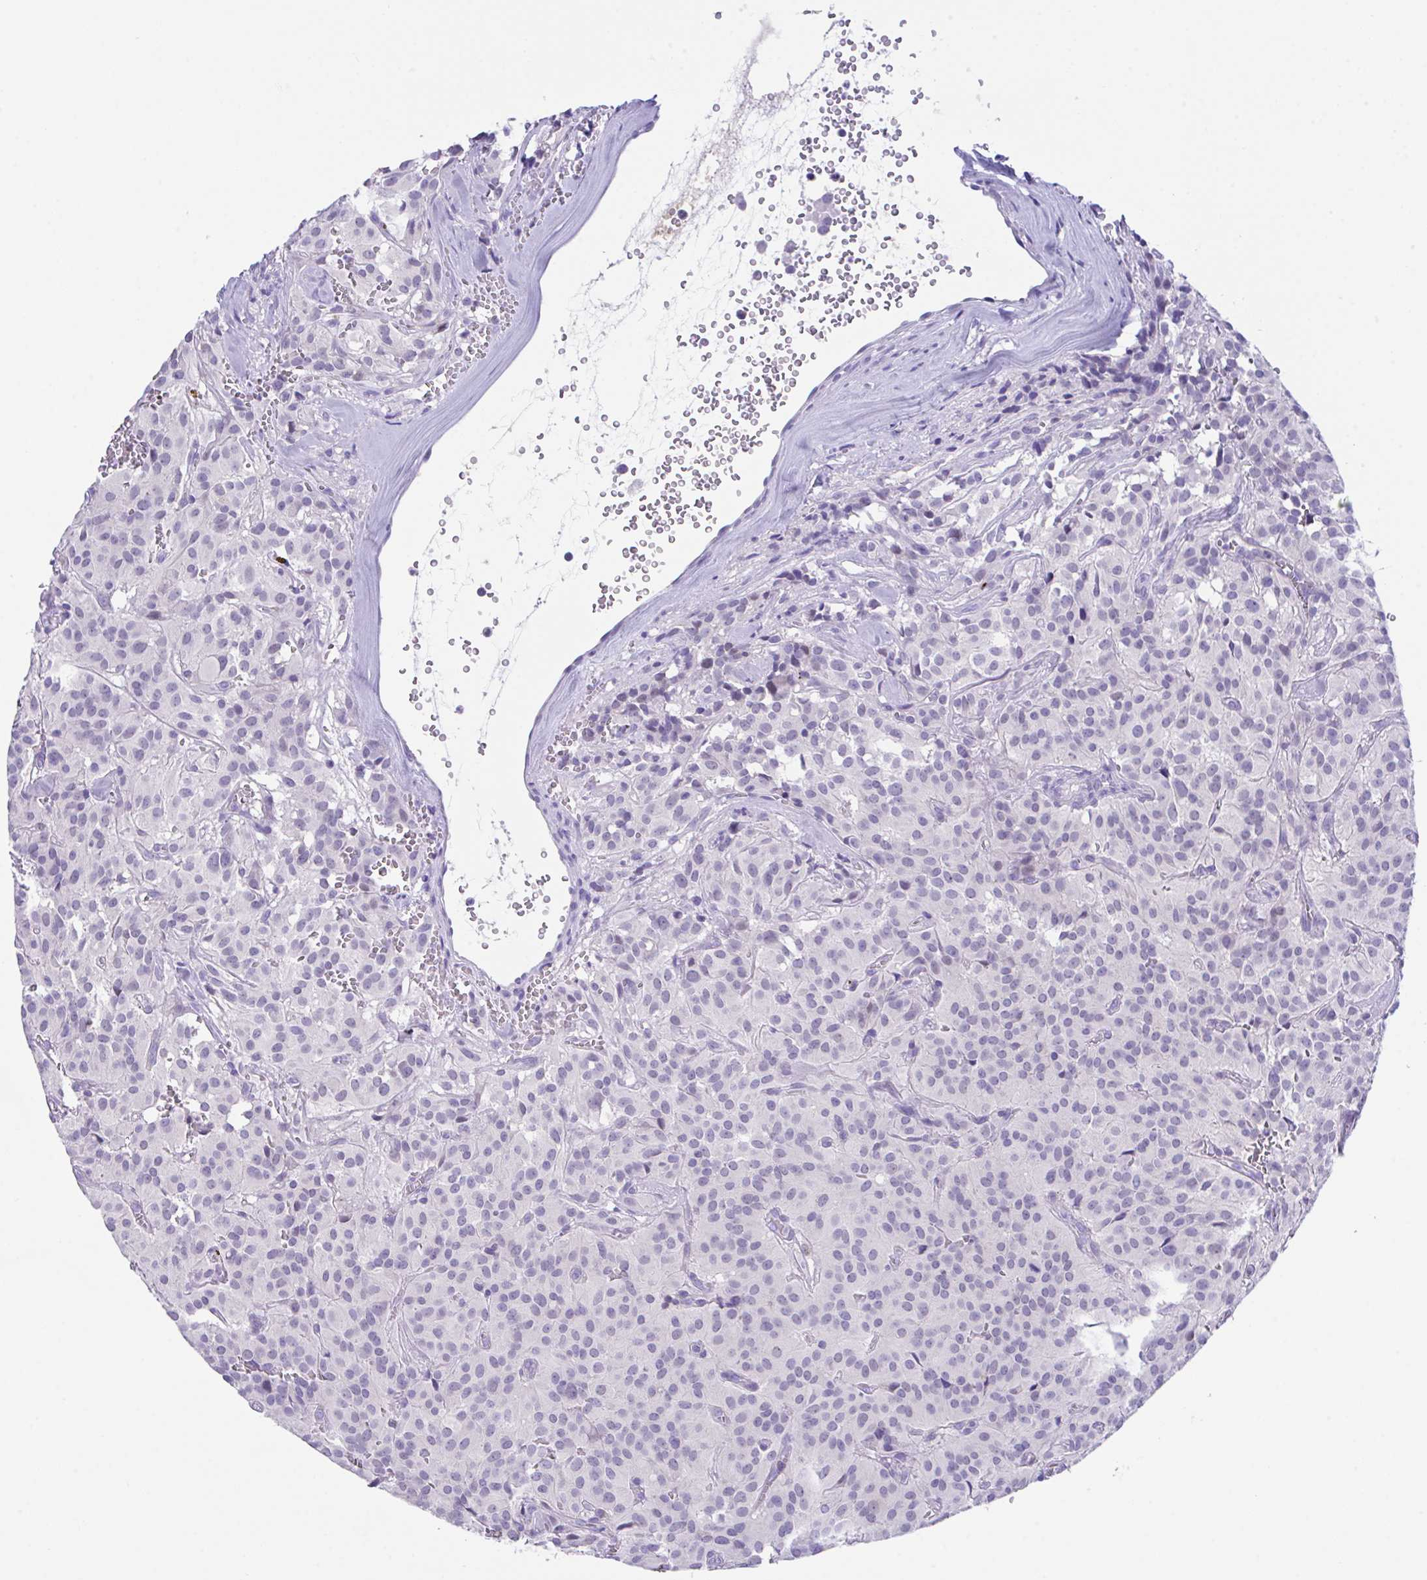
{"staining": {"intensity": "negative", "quantity": "none", "location": "none"}, "tissue": "glioma", "cell_type": "Tumor cells", "image_type": "cancer", "snomed": [{"axis": "morphology", "description": "Glioma, malignant, Low grade"}, {"axis": "topography", "description": "Brain"}], "caption": "There is no significant expression in tumor cells of glioma.", "gene": "HOXB4", "patient": {"sex": "male", "age": 42}}